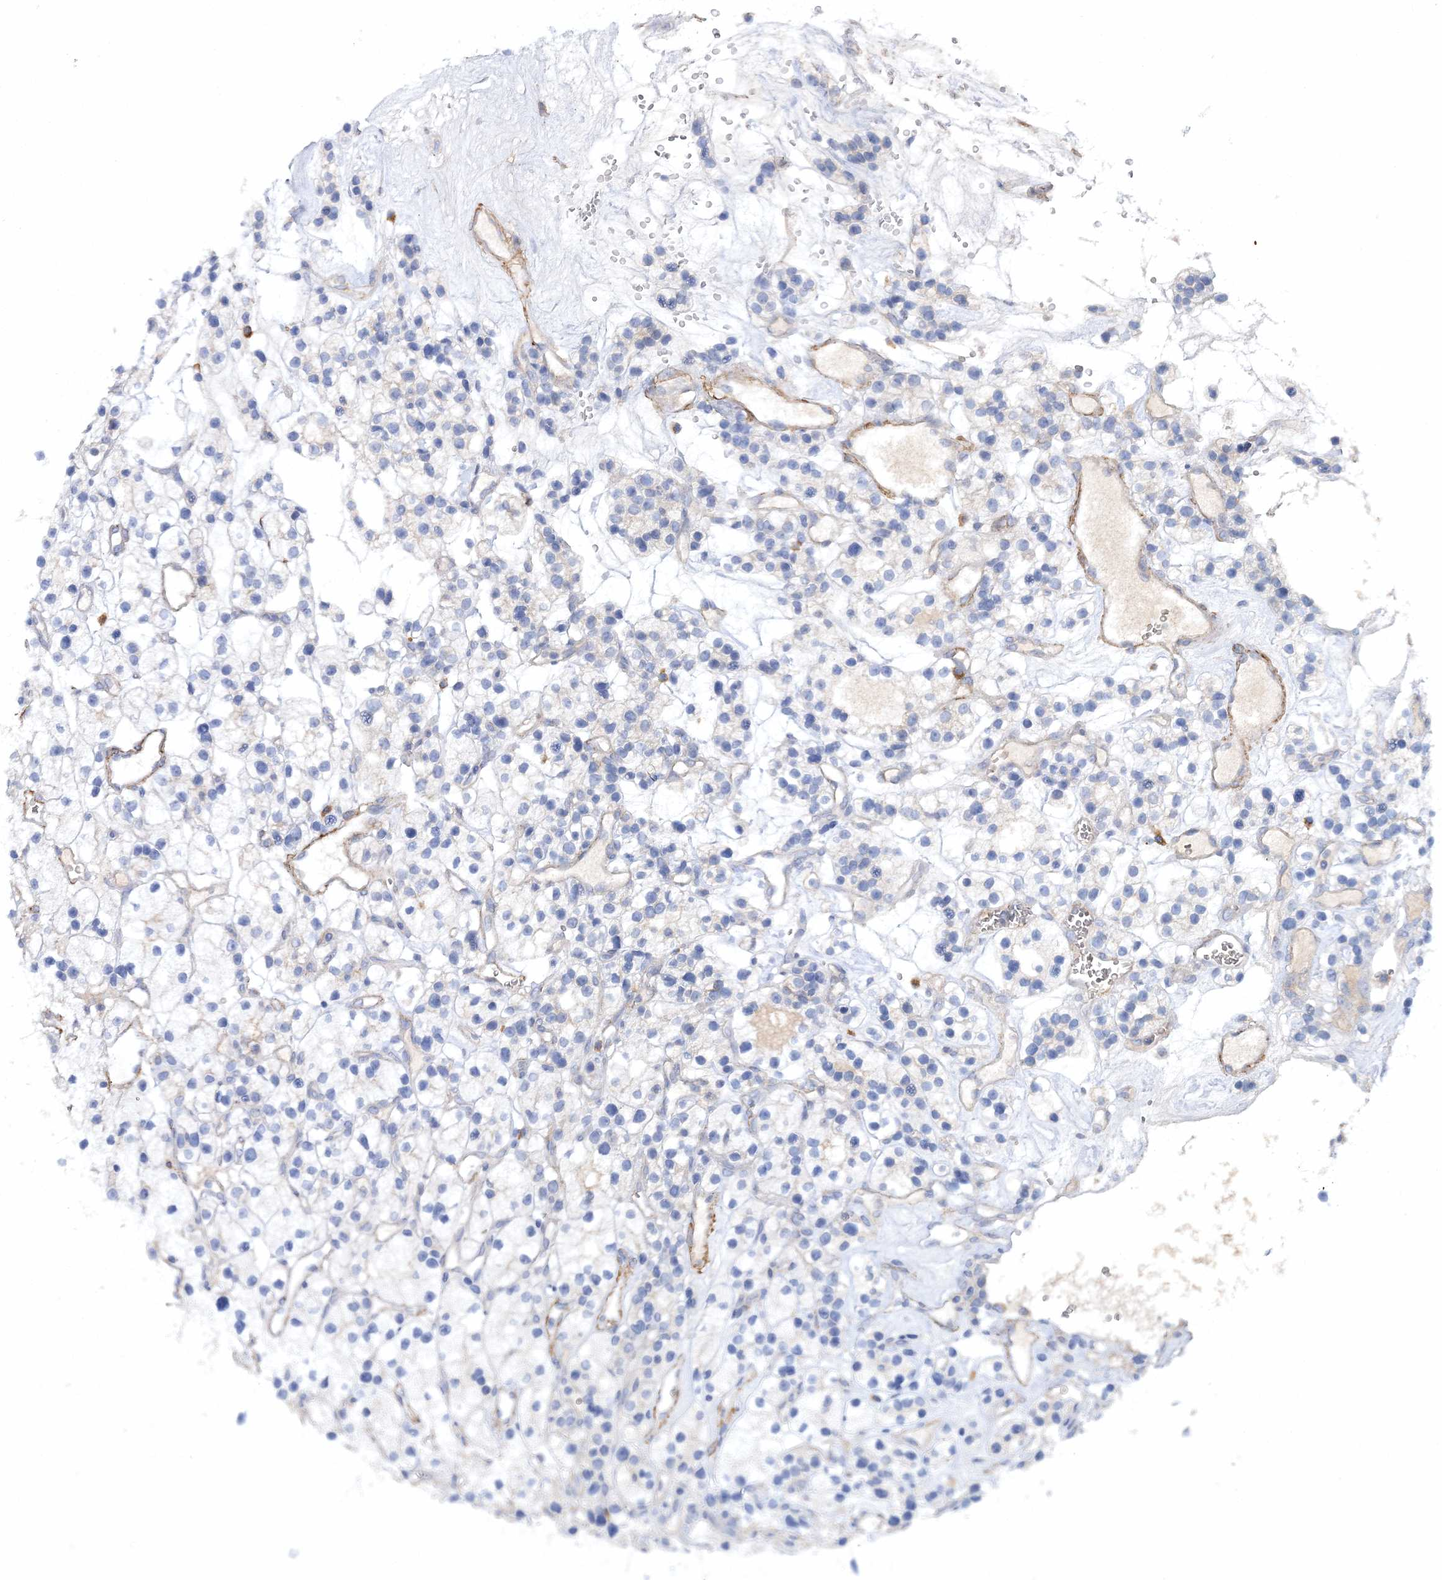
{"staining": {"intensity": "negative", "quantity": "none", "location": "none"}, "tissue": "renal cancer", "cell_type": "Tumor cells", "image_type": "cancer", "snomed": [{"axis": "morphology", "description": "Adenocarcinoma, NOS"}, {"axis": "topography", "description": "Kidney"}], "caption": "IHC image of human adenocarcinoma (renal) stained for a protein (brown), which exhibits no staining in tumor cells. Nuclei are stained in blue.", "gene": "RTN2", "patient": {"sex": "female", "age": 57}}